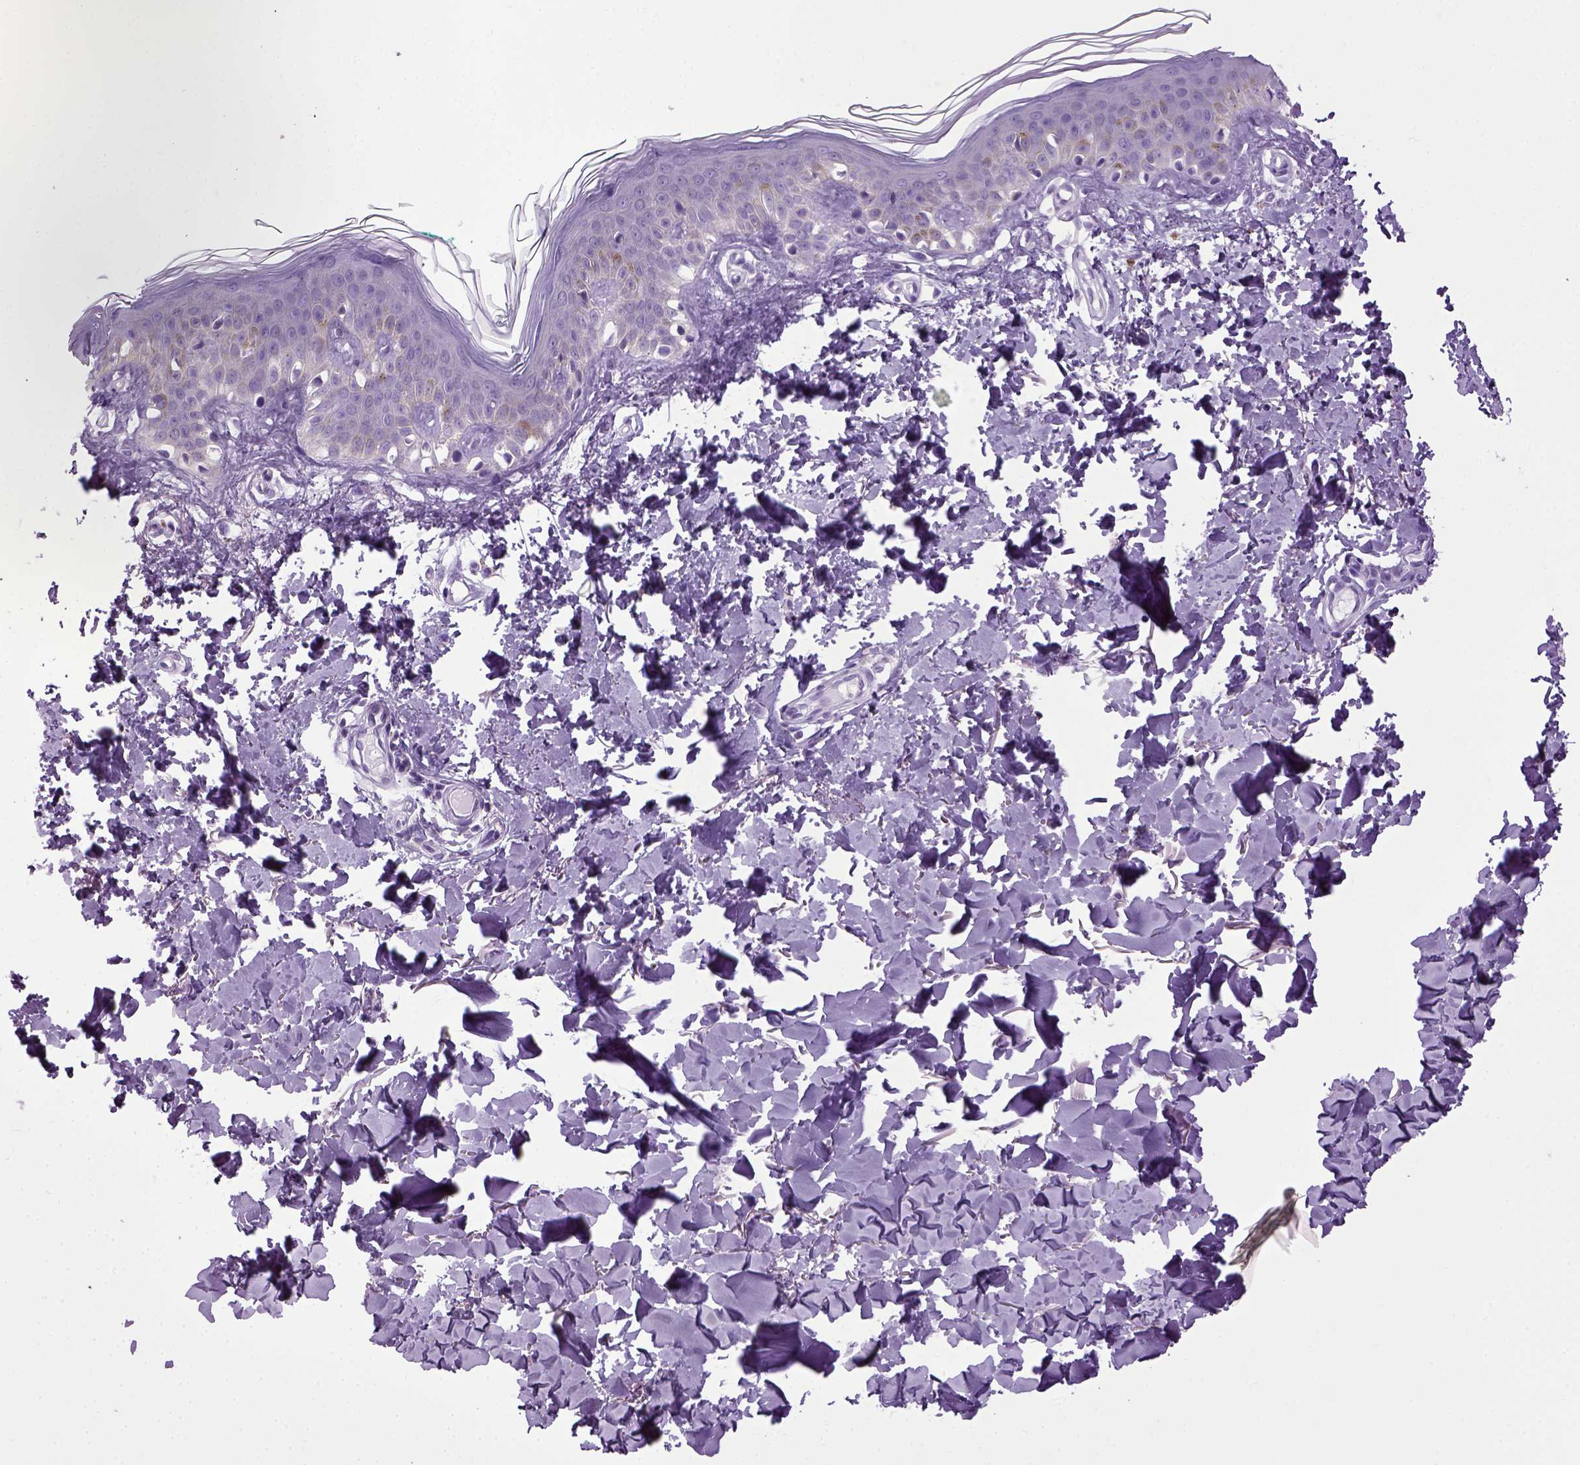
{"staining": {"intensity": "negative", "quantity": "none", "location": "none"}, "tissue": "skin", "cell_type": "Fibroblasts", "image_type": "normal", "snomed": [{"axis": "morphology", "description": "Normal tissue, NOS"}, {"axis": "topography", "description": "Skin"}, {"axis": "topography", "description": "Peripheral nerve tissue"}], "caption": "Image shows no protein staining in fibroblasts of unremarkable skin.", "gene": "HMCN2", "patient": {"sex": "female", "age": 45}}